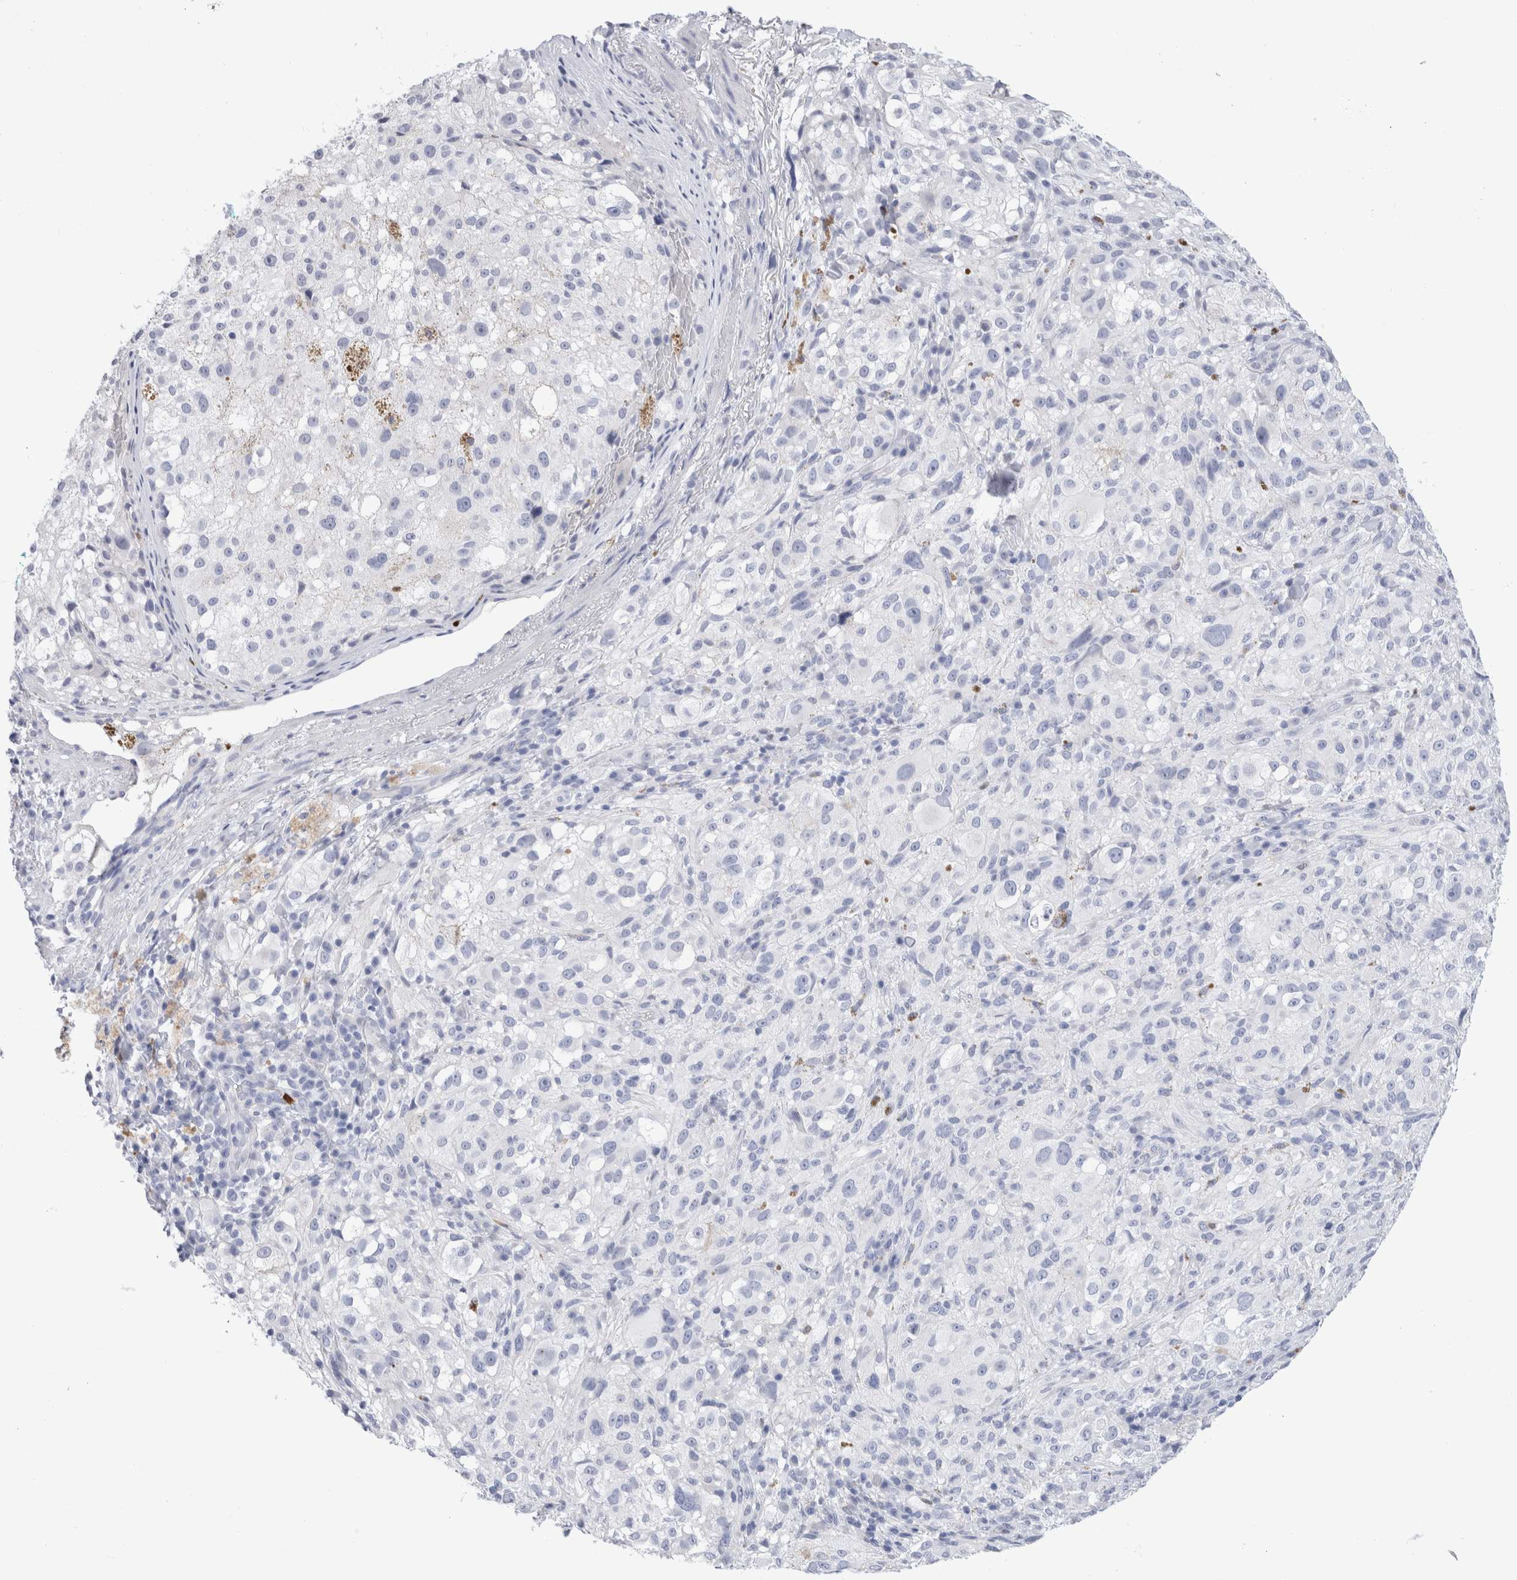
{"staining": {"intensity": "negative", "quantity": "none", "location": "none"}, "tissue": "melanoma", "cell_type": "Tumor cells", "image_type": "cancer", "snomed": [{"axis": "morphology", "description": "Necrosis, NOS"}, {"axis": "morphology", "description": "Malignant melanoma, NOS"}, {"axis": "topography", "description": "Skin"}], "caption": "Malignant melanoma was stained to show a protein in brown. There is no significant positivity in tumor cells.", "gene": "SLC10A5", "patient": {"sex": "female", "age": 87}}